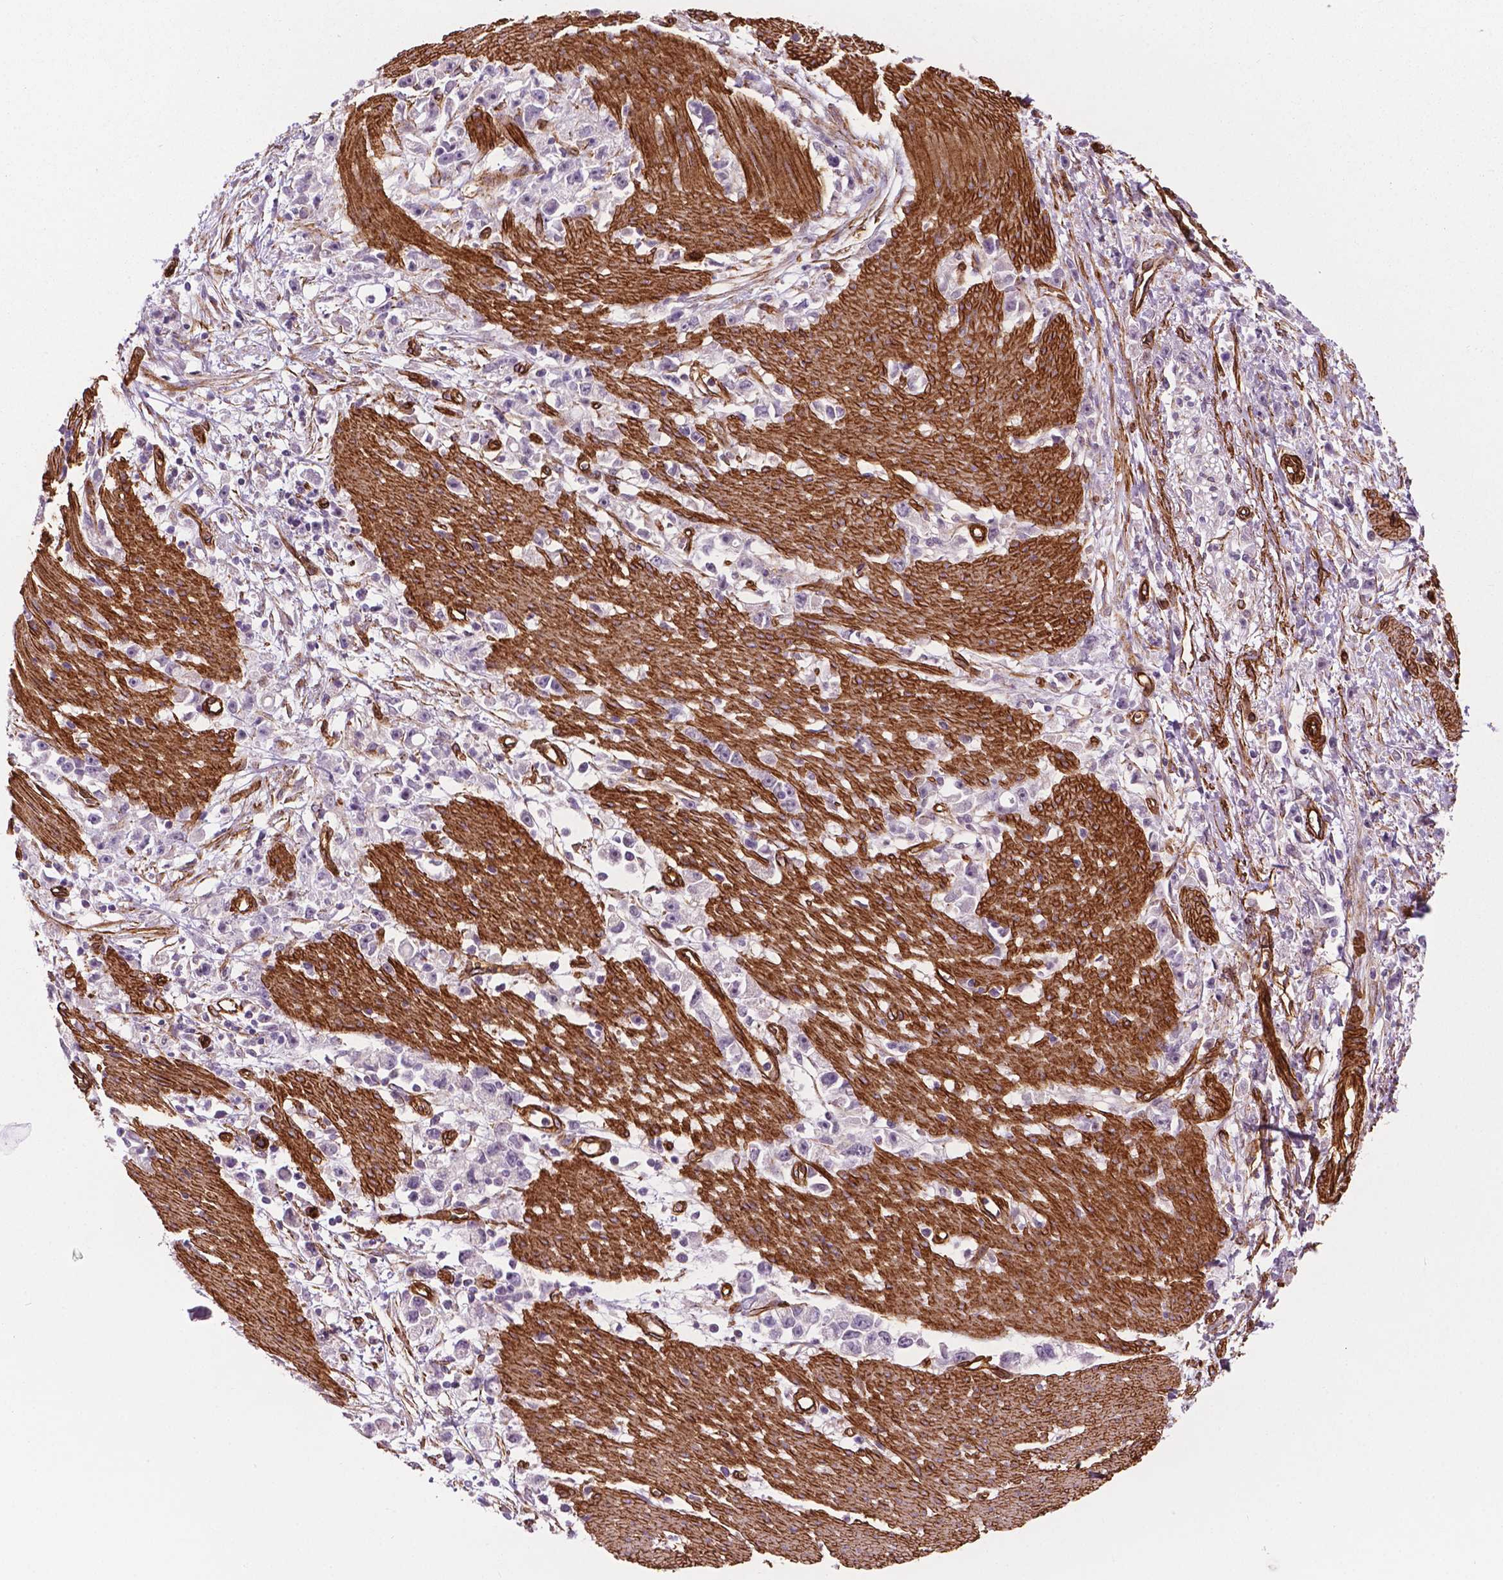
{"staining": {"intensity": "negative", "quantity": "none", "location": "none"}, "tissue": "stomach cancer", "cell_type": "Tumor cells", "image_type": "cancer", "snomed": [{"axis": "morphology", "description": "Adenocarcinoma, NOS"}, {"axis": "topography", "description": "Stomach"}], "caption": "High power microscopy image of an immunohistochemistry (IHC) micrograph of stomach adenocarcinoma, revealing no significant expression in tumor cells.", "gene": "EGFL8", "patient": {"sex": "female", "age": 59}}